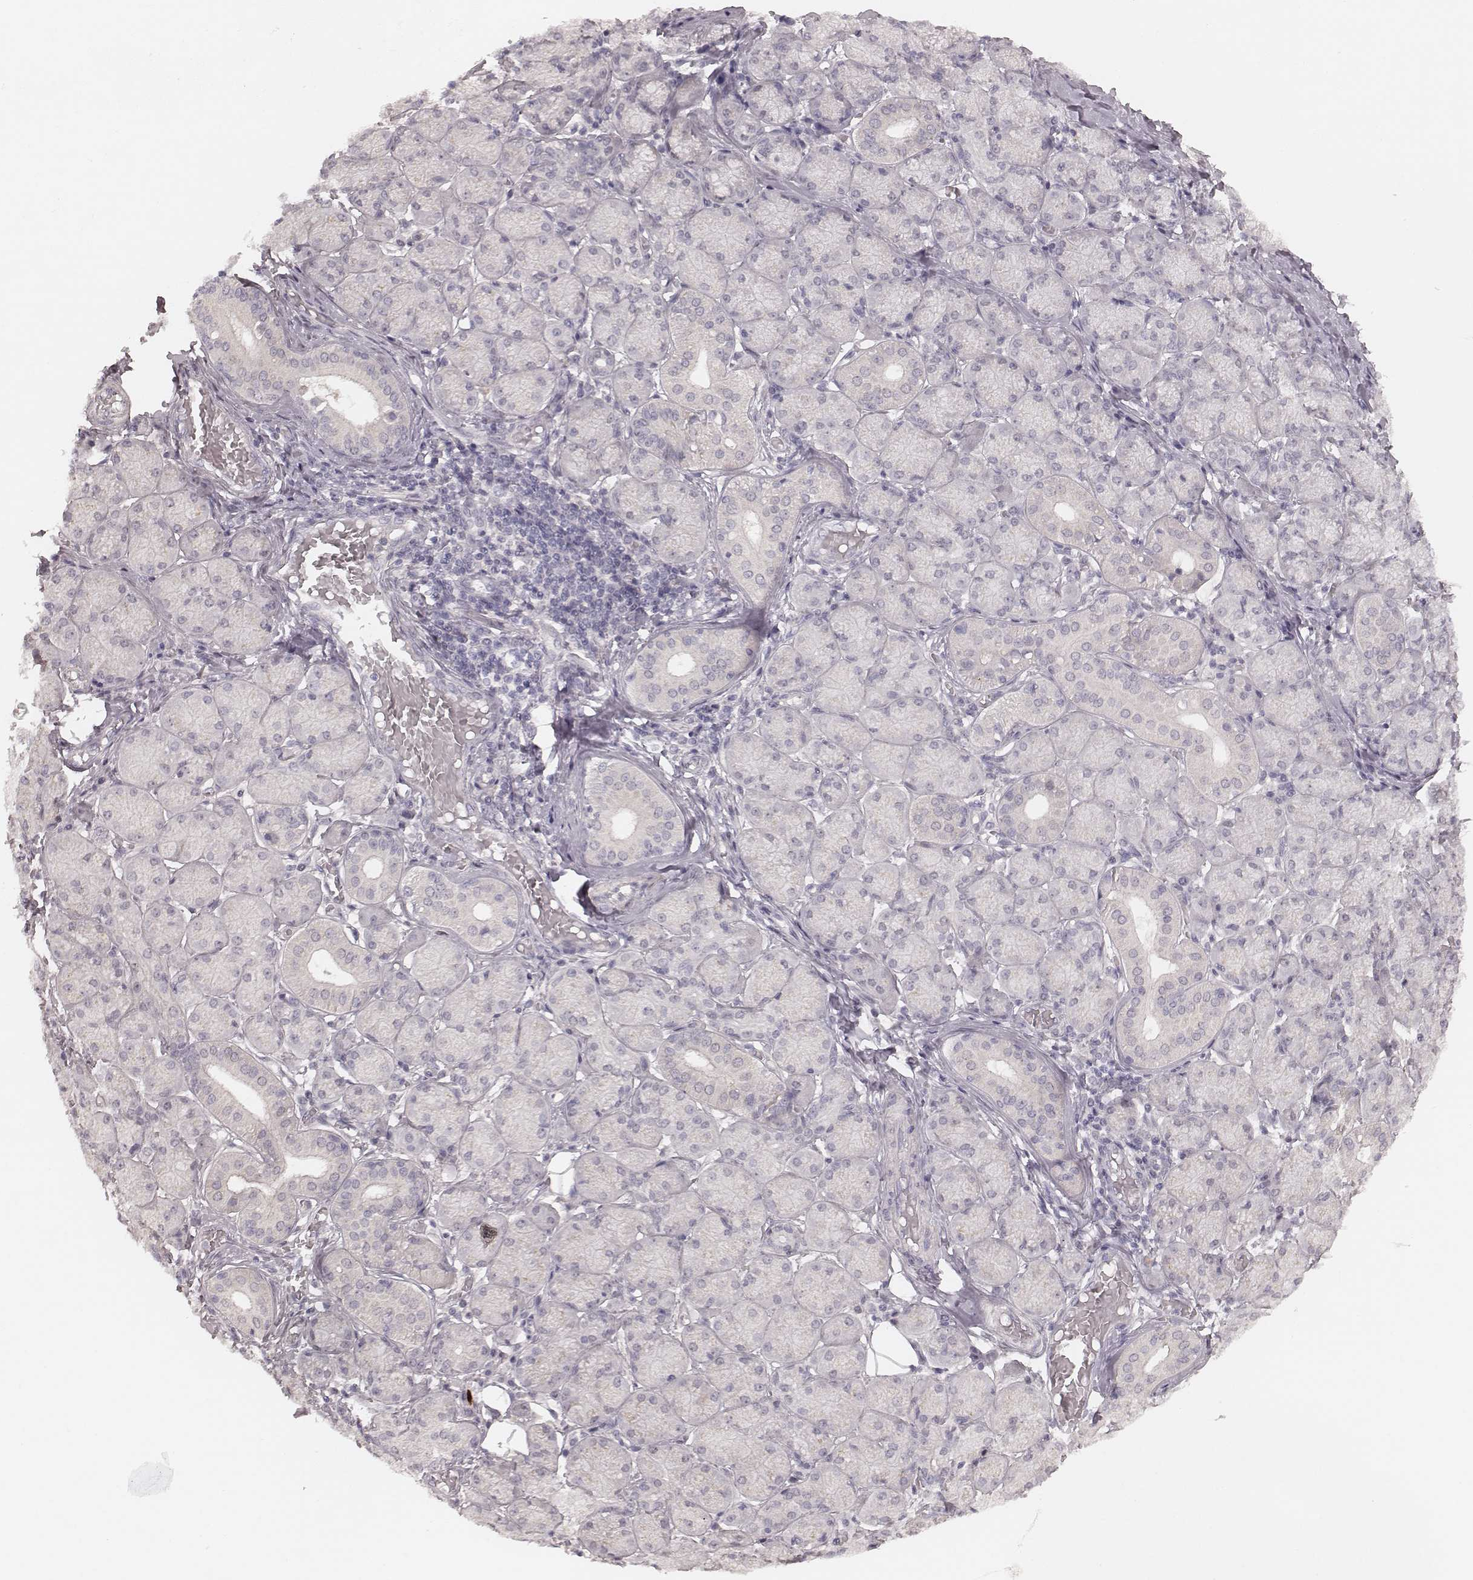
{"staining": {"intensity": "negative", "quantity": "none", "location": "none"}, "tissue": "salivary gland", "cell_type": "Glandular cells", "image_type": "normal", "snomed": [{"axis": "morphology", "description": "Normal tissue, NOS"}, {"axis": "topography", "description": "Salivary gland"}, {"axis": "topography", "description": "Peripheral nerve tissue"}], "caption": "A high-resolution histopathology image shows IHC staining of unremarkable salivary gland, which displays no significant staining in glandular cells.", "gene": "FAM13B", "patient": {"sex": "female", "age": 24}}